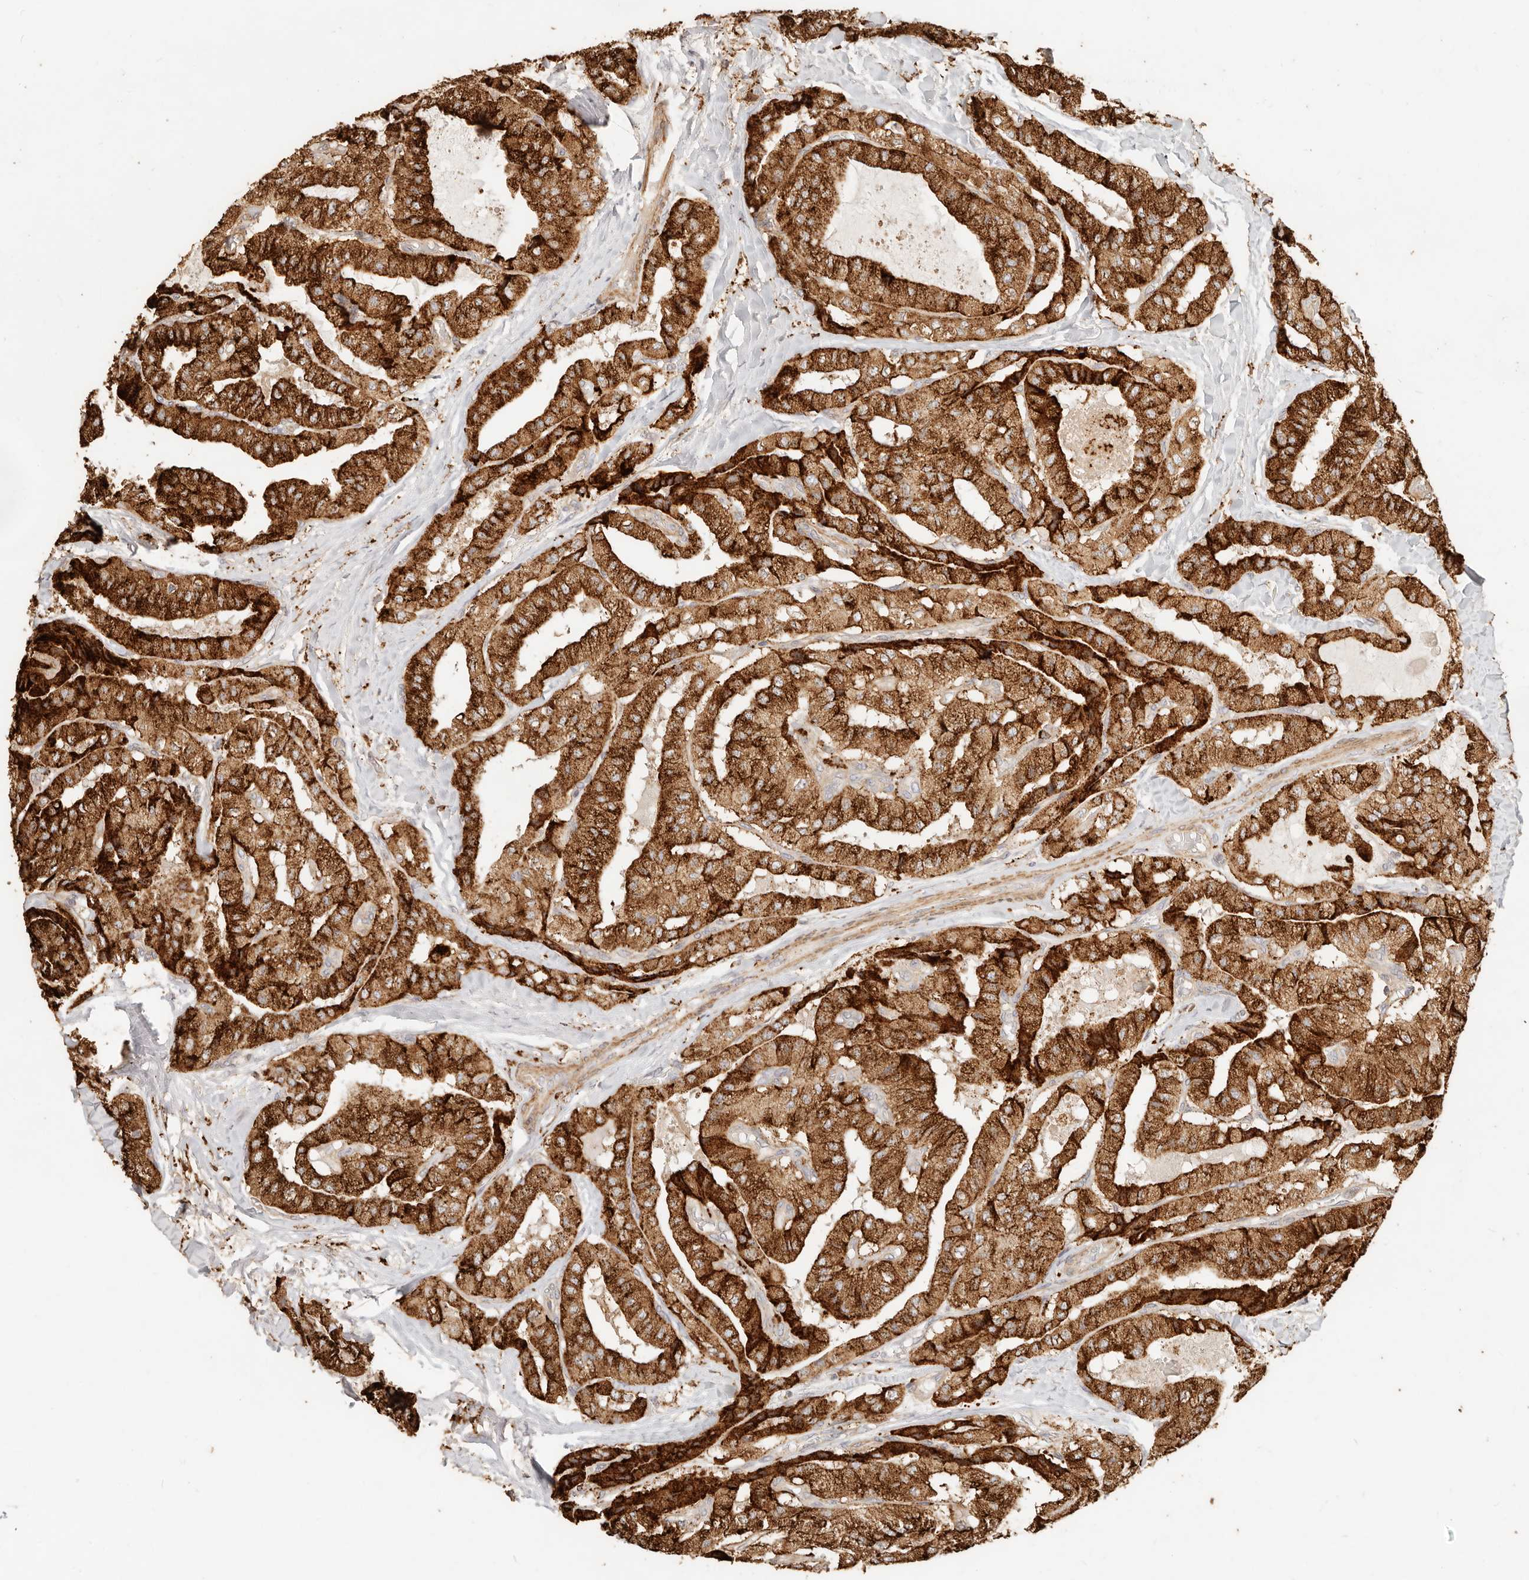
{"staining": {"intensity": "strong", "quantity": ">75%", "location": "cytoplasmic/membranous"}, "tissue": "thyroid cancer", "cell_type": "Tumor cells", "image_type": "cancer", "snomed": [{"axis": "morphology", "description": "Papillary adenocarcinoma, NOS"}, {"axis": "topography", "description": "Thyroid gland"}], "caption": "Immunohistochemical staining of human thyroid cancer (papillary adenocarcinoma) displays strong cytoplasmic/membranous protein staining in about >75% of tumor cells.", "gene": "PTPN22", "patient": {"sex": "female", "age": 59}}